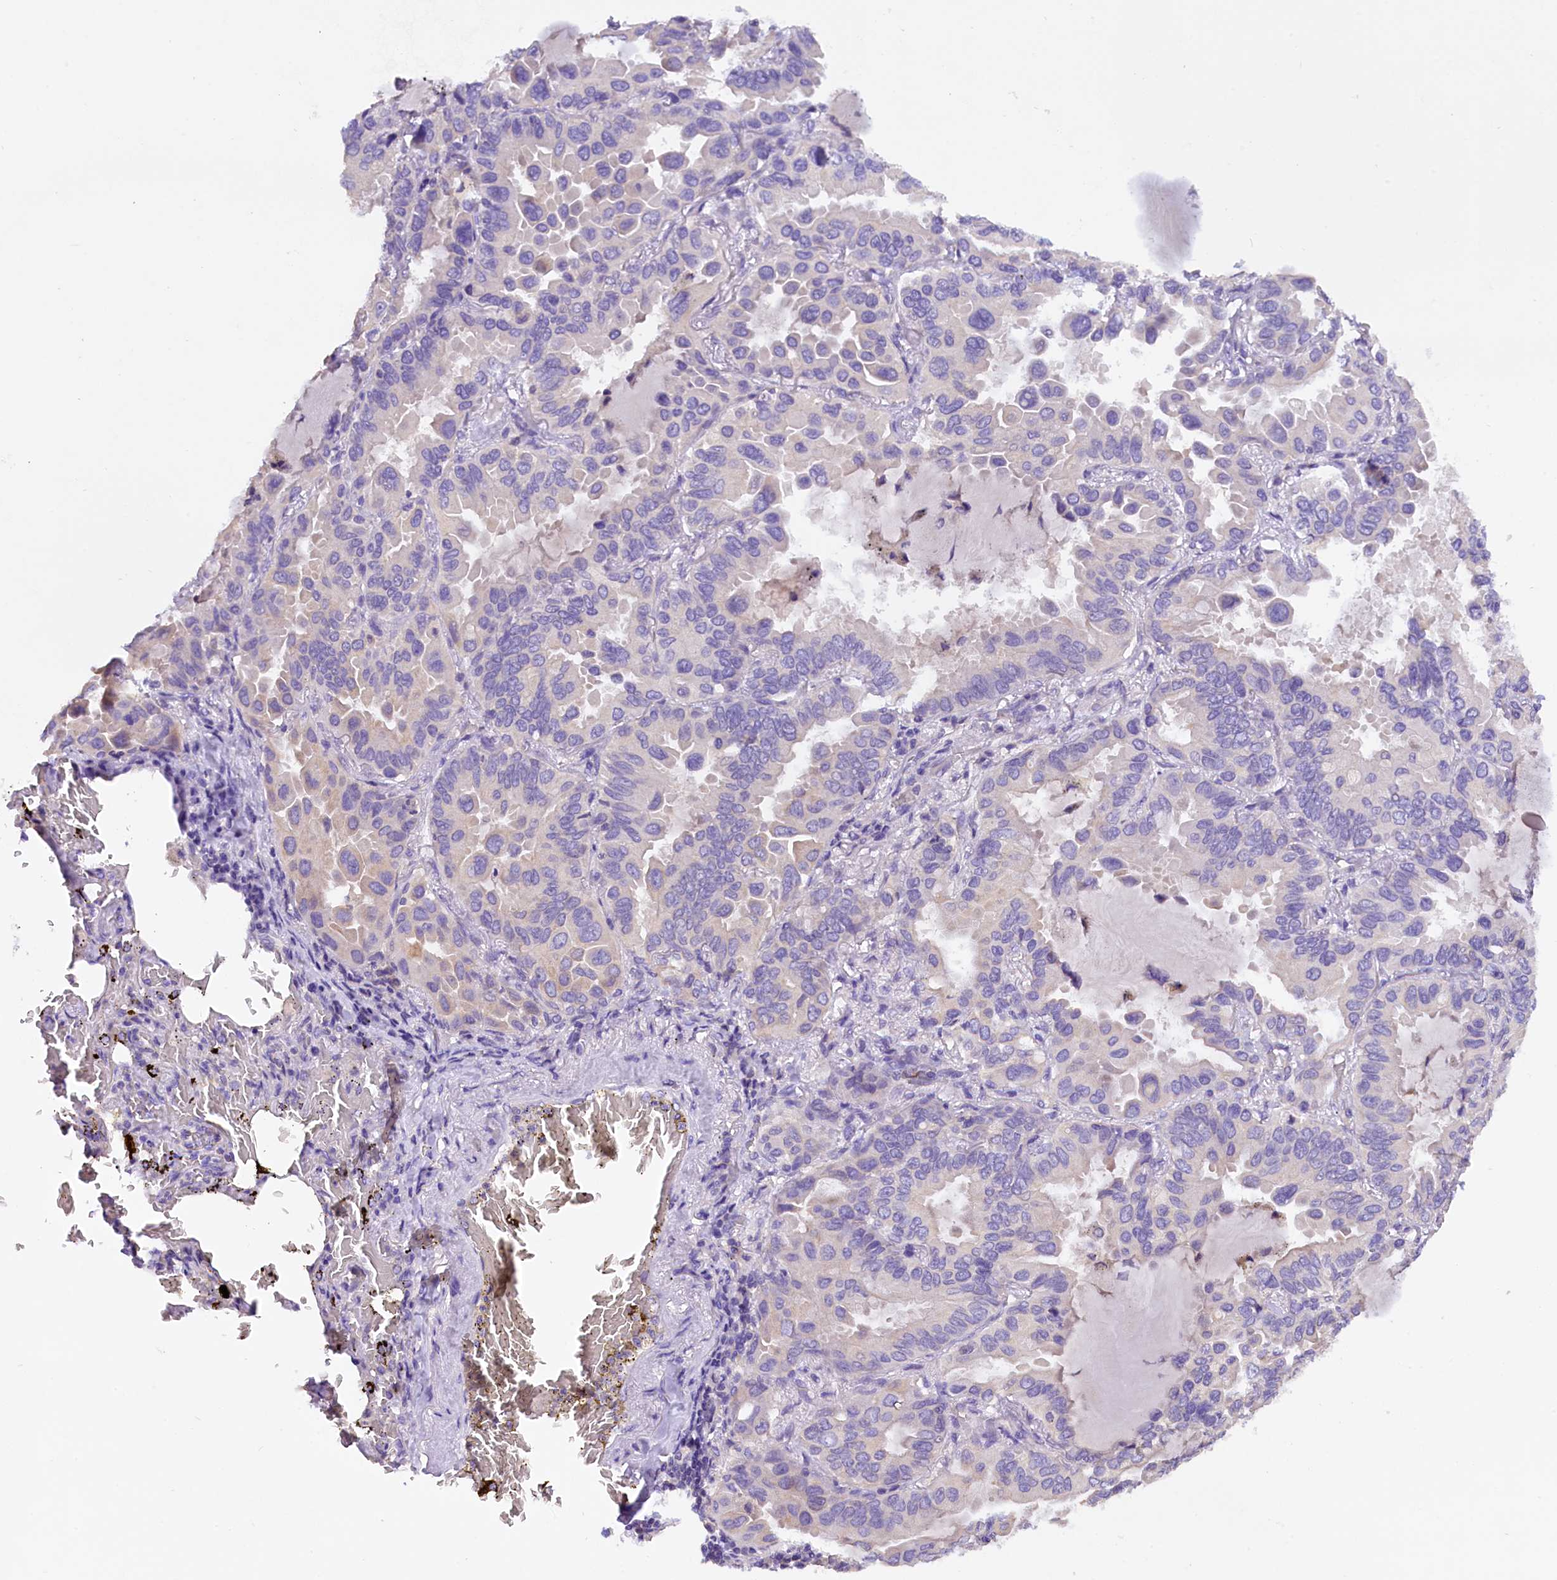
{"staining": {"intensity": "negative", "quantity": "none", "location": "none"}, "tissue": "lung cancer", "cell_type": "Tumor cells", "image_type": "cancer", "snomed": [{"axis": "morphology", "description": "Adenocarcinoma, NOS"}, {"axis": "topography", "description": "Lung"}], "caption": "Immunohistochemistry (IHC) photomicrograph of neoplastic tissue: human lung adenocarcinoma stained with DAB (3,3'-diaminobenzidine) shows no significant protein positivity in tumor cells. (Brightfield microscopy of DAB IHC at high magnification).", "gene": "AP3B2", "patient": {"sex": "male", "age": 64}}